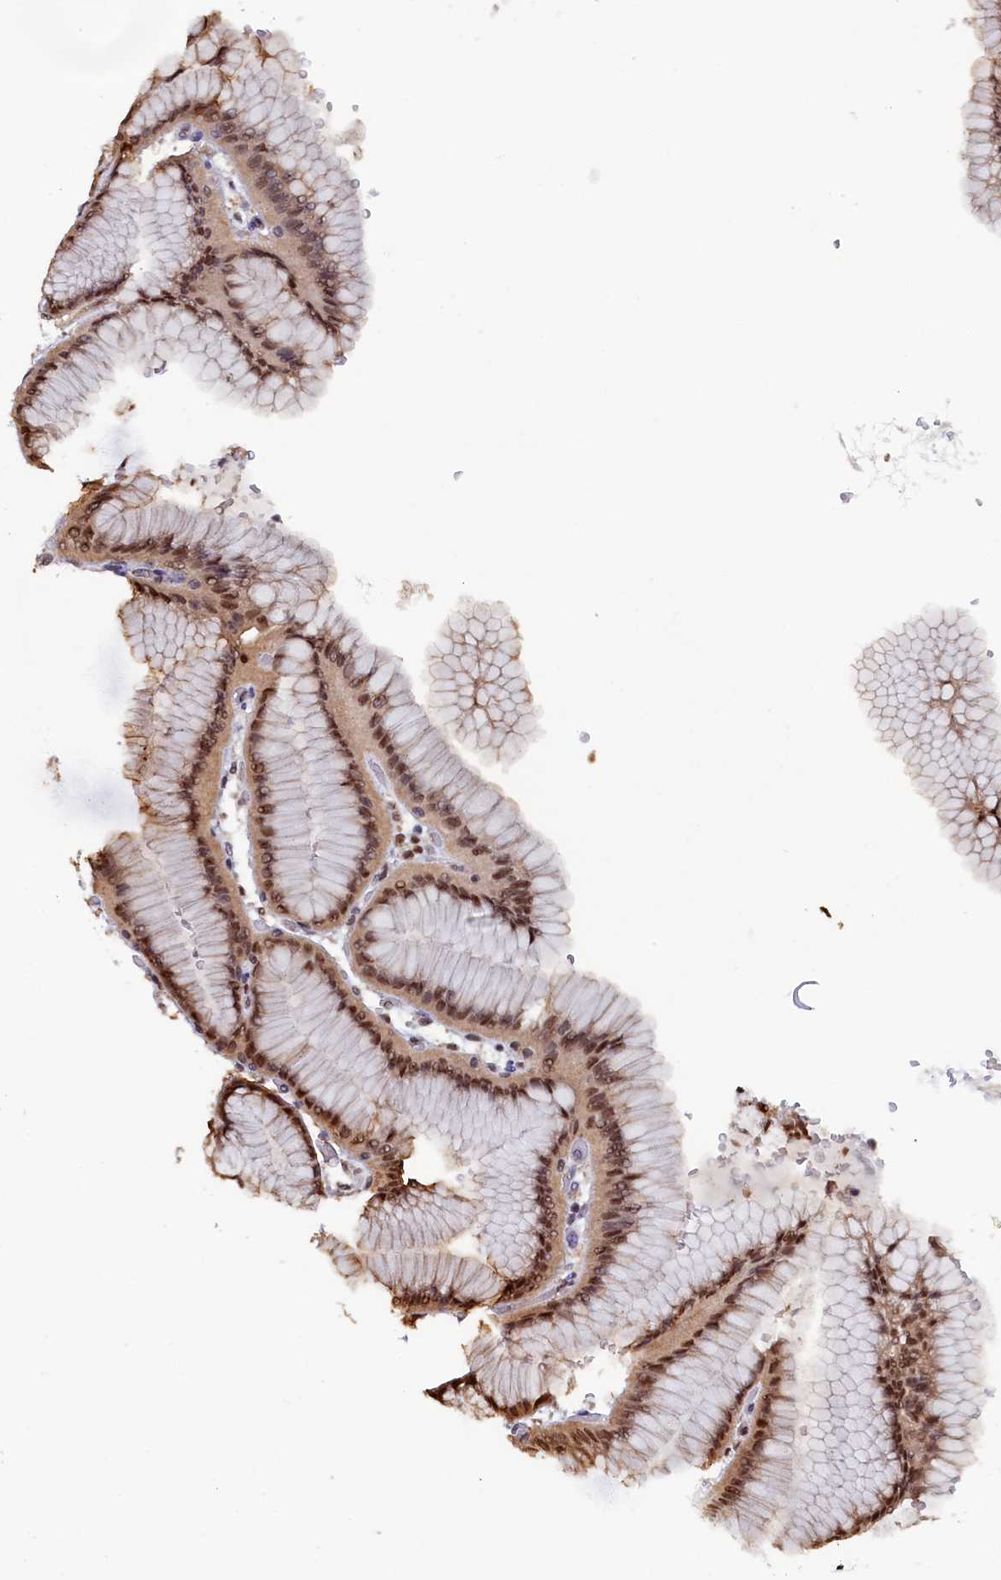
{"staining": {"intensity": "moderate", "quantity": ">75%", "location": "cytoplasmic/membranous,nuclear"}, "tissue": "stomach", "cell_type": "Glandular cells", "image_type": "normal", "snomed": [{"axis": "morphology", "description": "Normal tissue, NOS"}, {"axis": "morphology", "description": "Adenocarcinoma, NOS"}, {"axis": "morphology", "description": "Adenocarcinoma, High grade"}, {"axis": "topography", "description": "Stomach, upper"}, {"axis": "topography", "description": "Stomach"}], "caption": "Immunohistochemical staining of normal stomach reveals medium levels of moderate cytoplasmic/membranous,nuclear expression in about >75% of glandular cells.", "gene": "AHCY", "patient": {"sex": "female", "age": 65}}